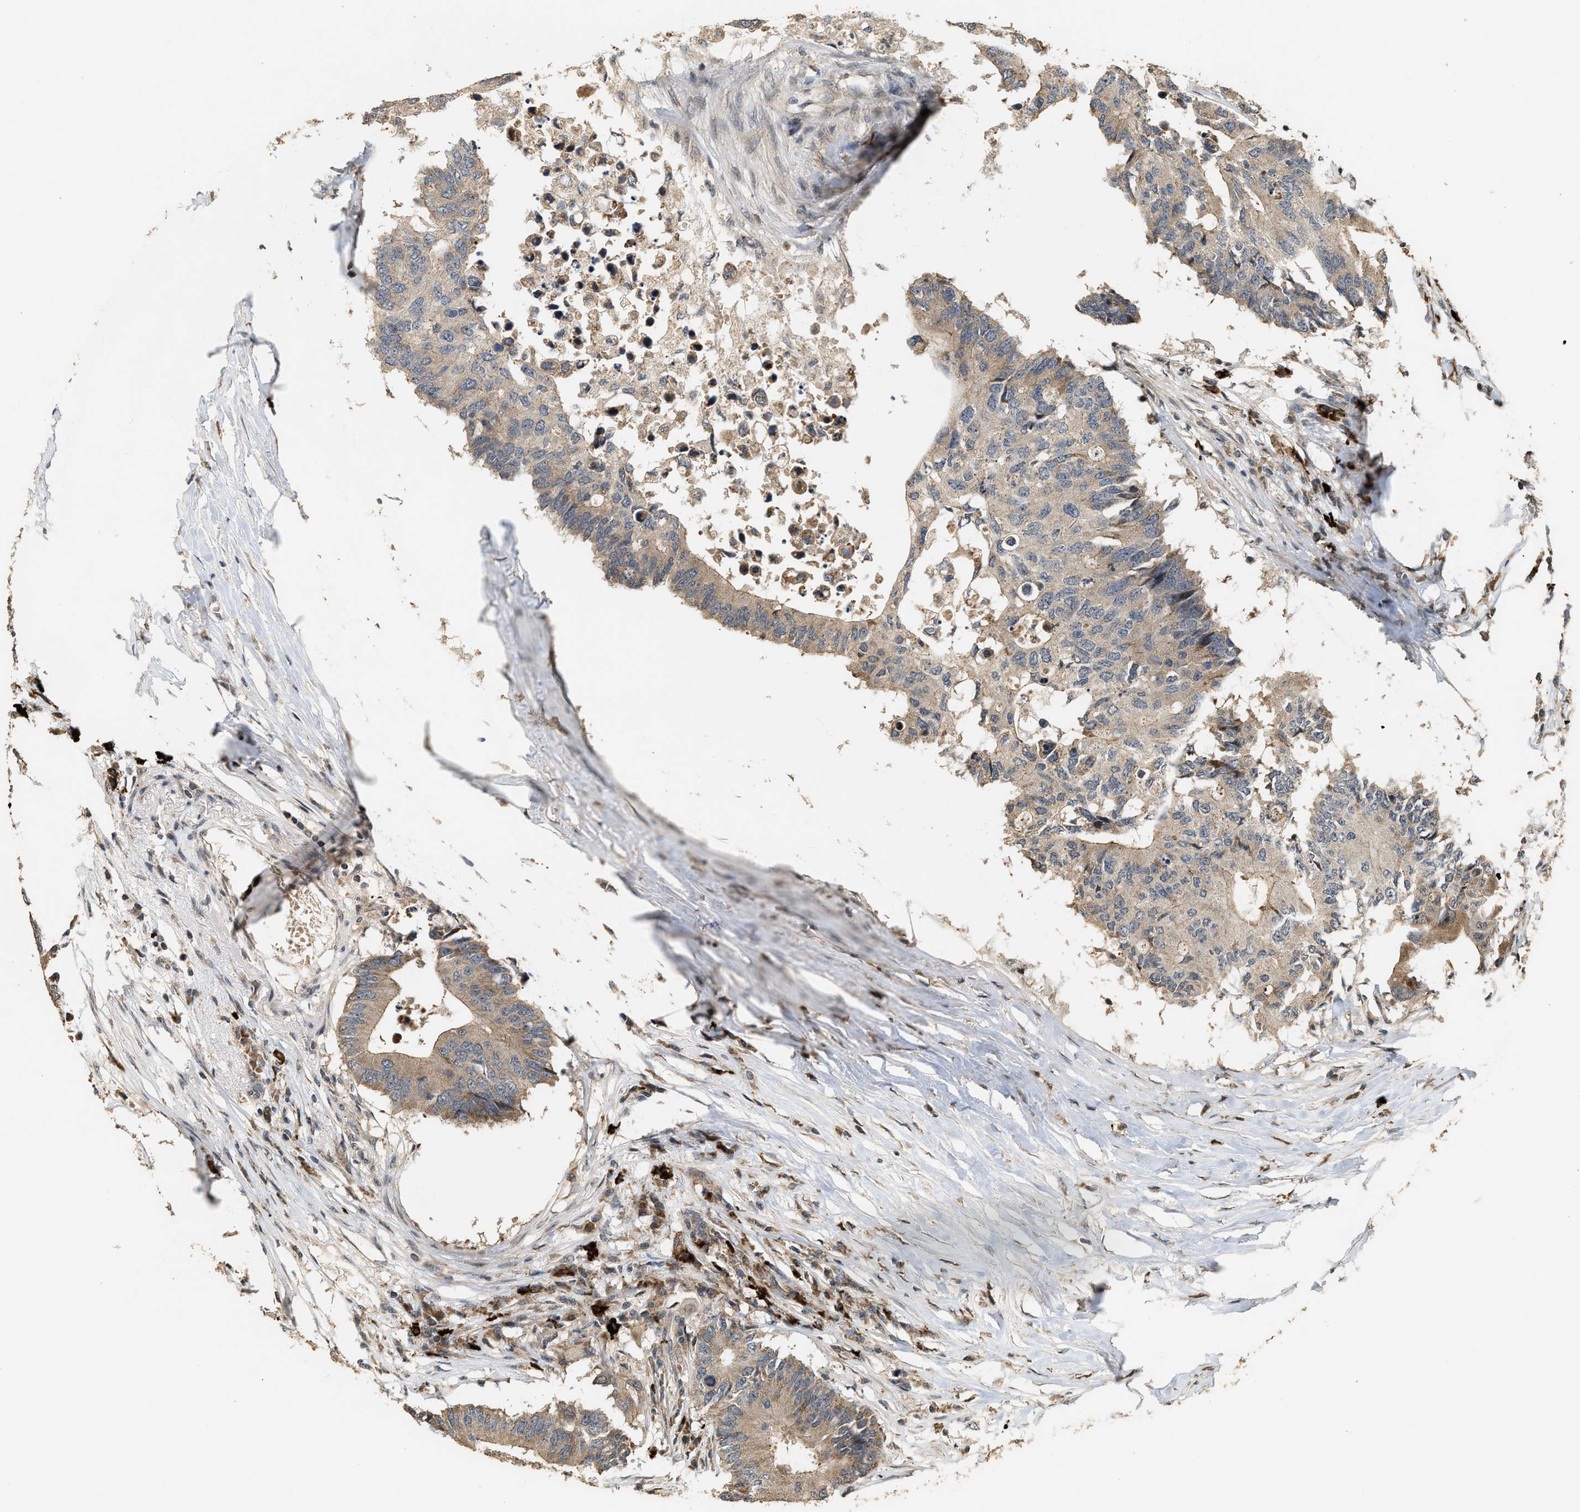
{"staining": {"intensity": "weak", "quantity": ">75%", "location": "cytoplasmic/membranous"}, "tissue": "colorectal cancer", "cell_type": "Tumor cells", "image_type": "cancer", "snomed": [{"axis": "morphology", "description": "Adenocarcinoma, NOS"}, {"axis": "topography", "description": "Colon"}], "caption": "A histopathology image of human colorectal cancer (adenocarcinoma) stained for a protein reveals weak cytoplasmic/membranous brown staining in tumor cells.", "gene": "ELP2", "patient": {"sex": "male", "age": 71}}